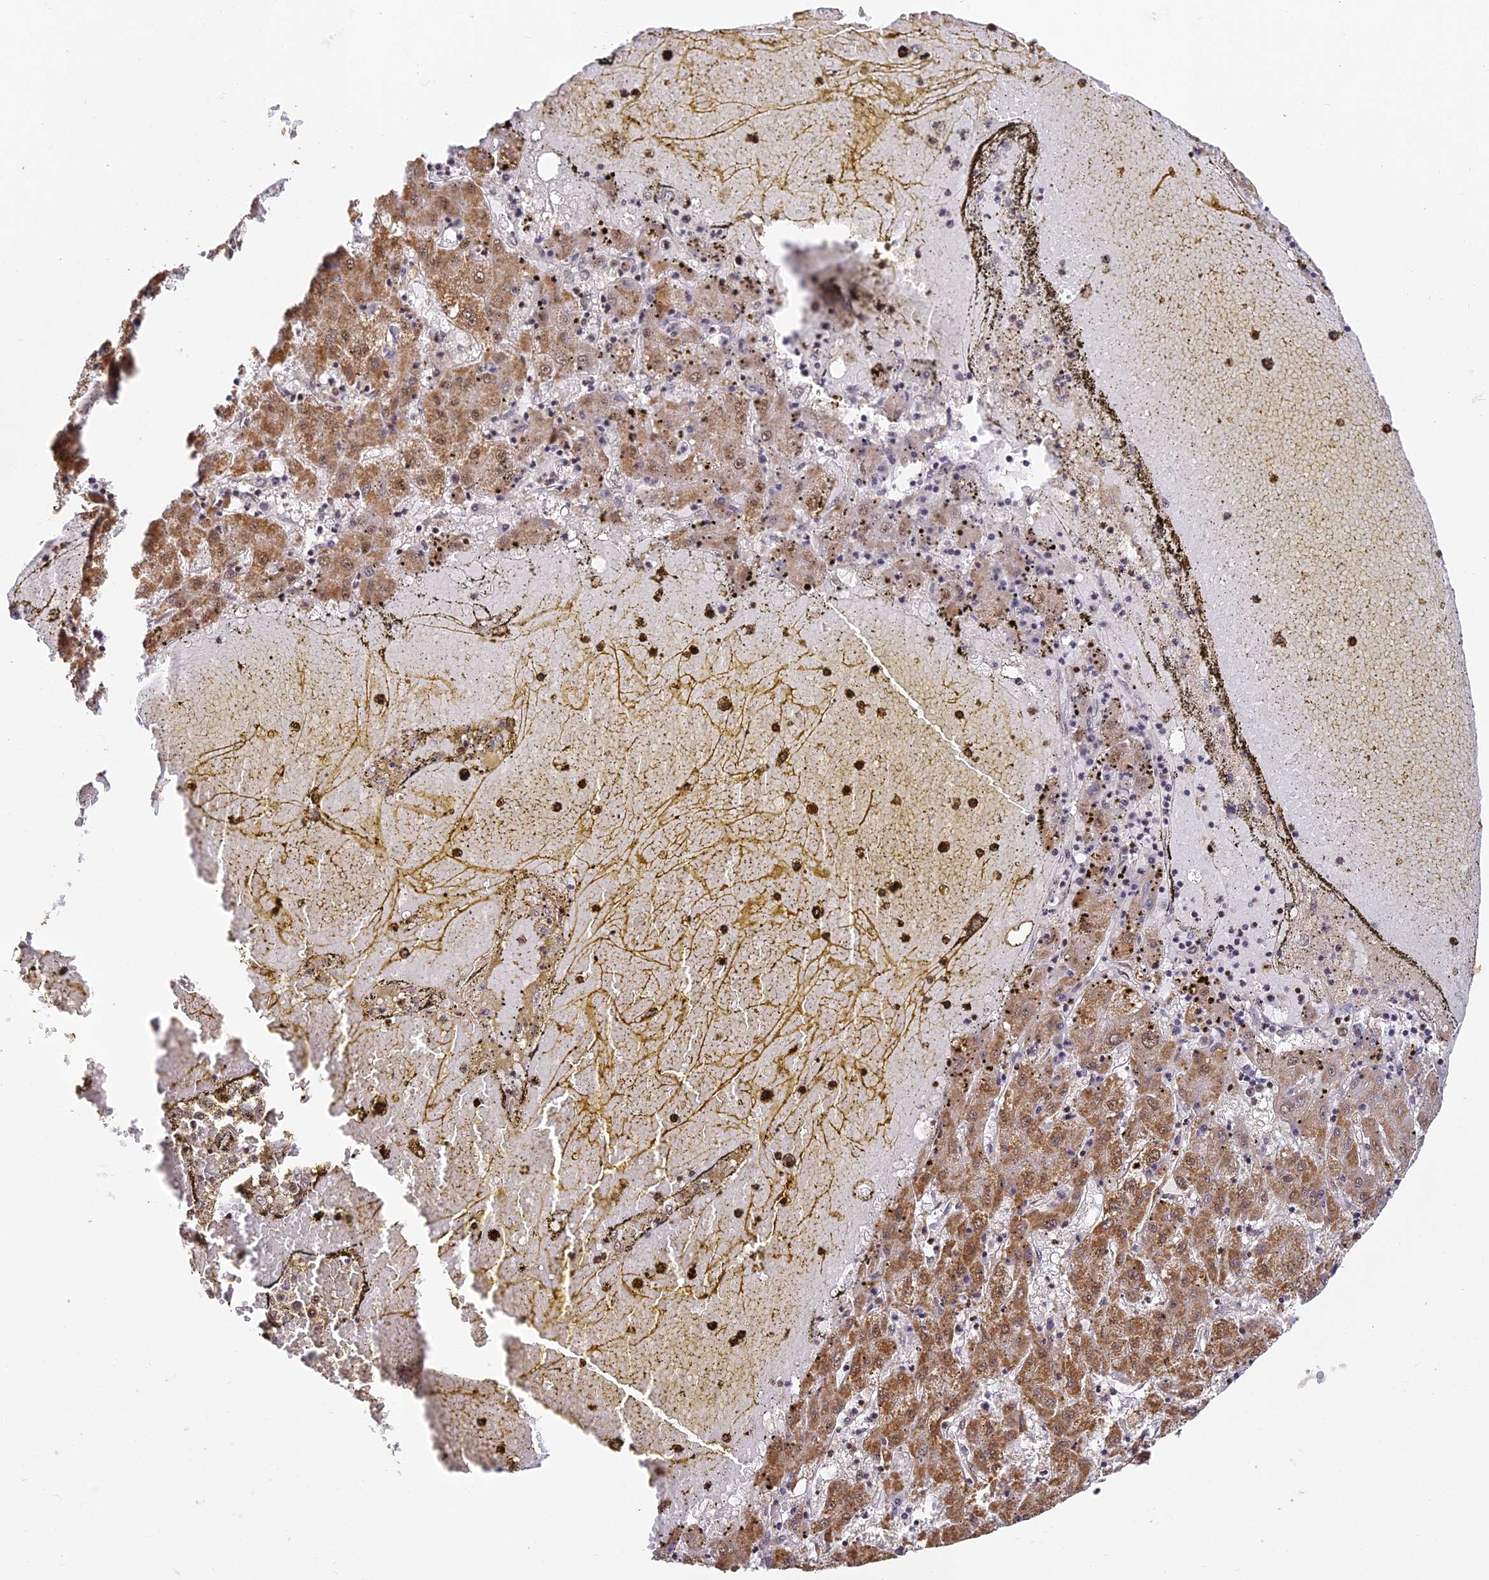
{"staining": {"intensity": "moderate", "quantity": ">75%", "location": "cytoplasmic/membranous"}, "tissue": "liver cancer", "cell_type": "Tumor cells", "image_type": "cancer", "snomed": [{"axis": "morphology", "description": "Carcinoma, Hepatocellular, NOS"}, {"axis": "topography", "description": "Liver"}], "caption": "Immunohistochemical staining of human hepatocellular carcinoma (liver) displays moderate cytoplasmic/membranous protein positivity in about >75% of tumor cells.", "gene": "ZNF443", "patient": {"sex": "male", "age": 72}}